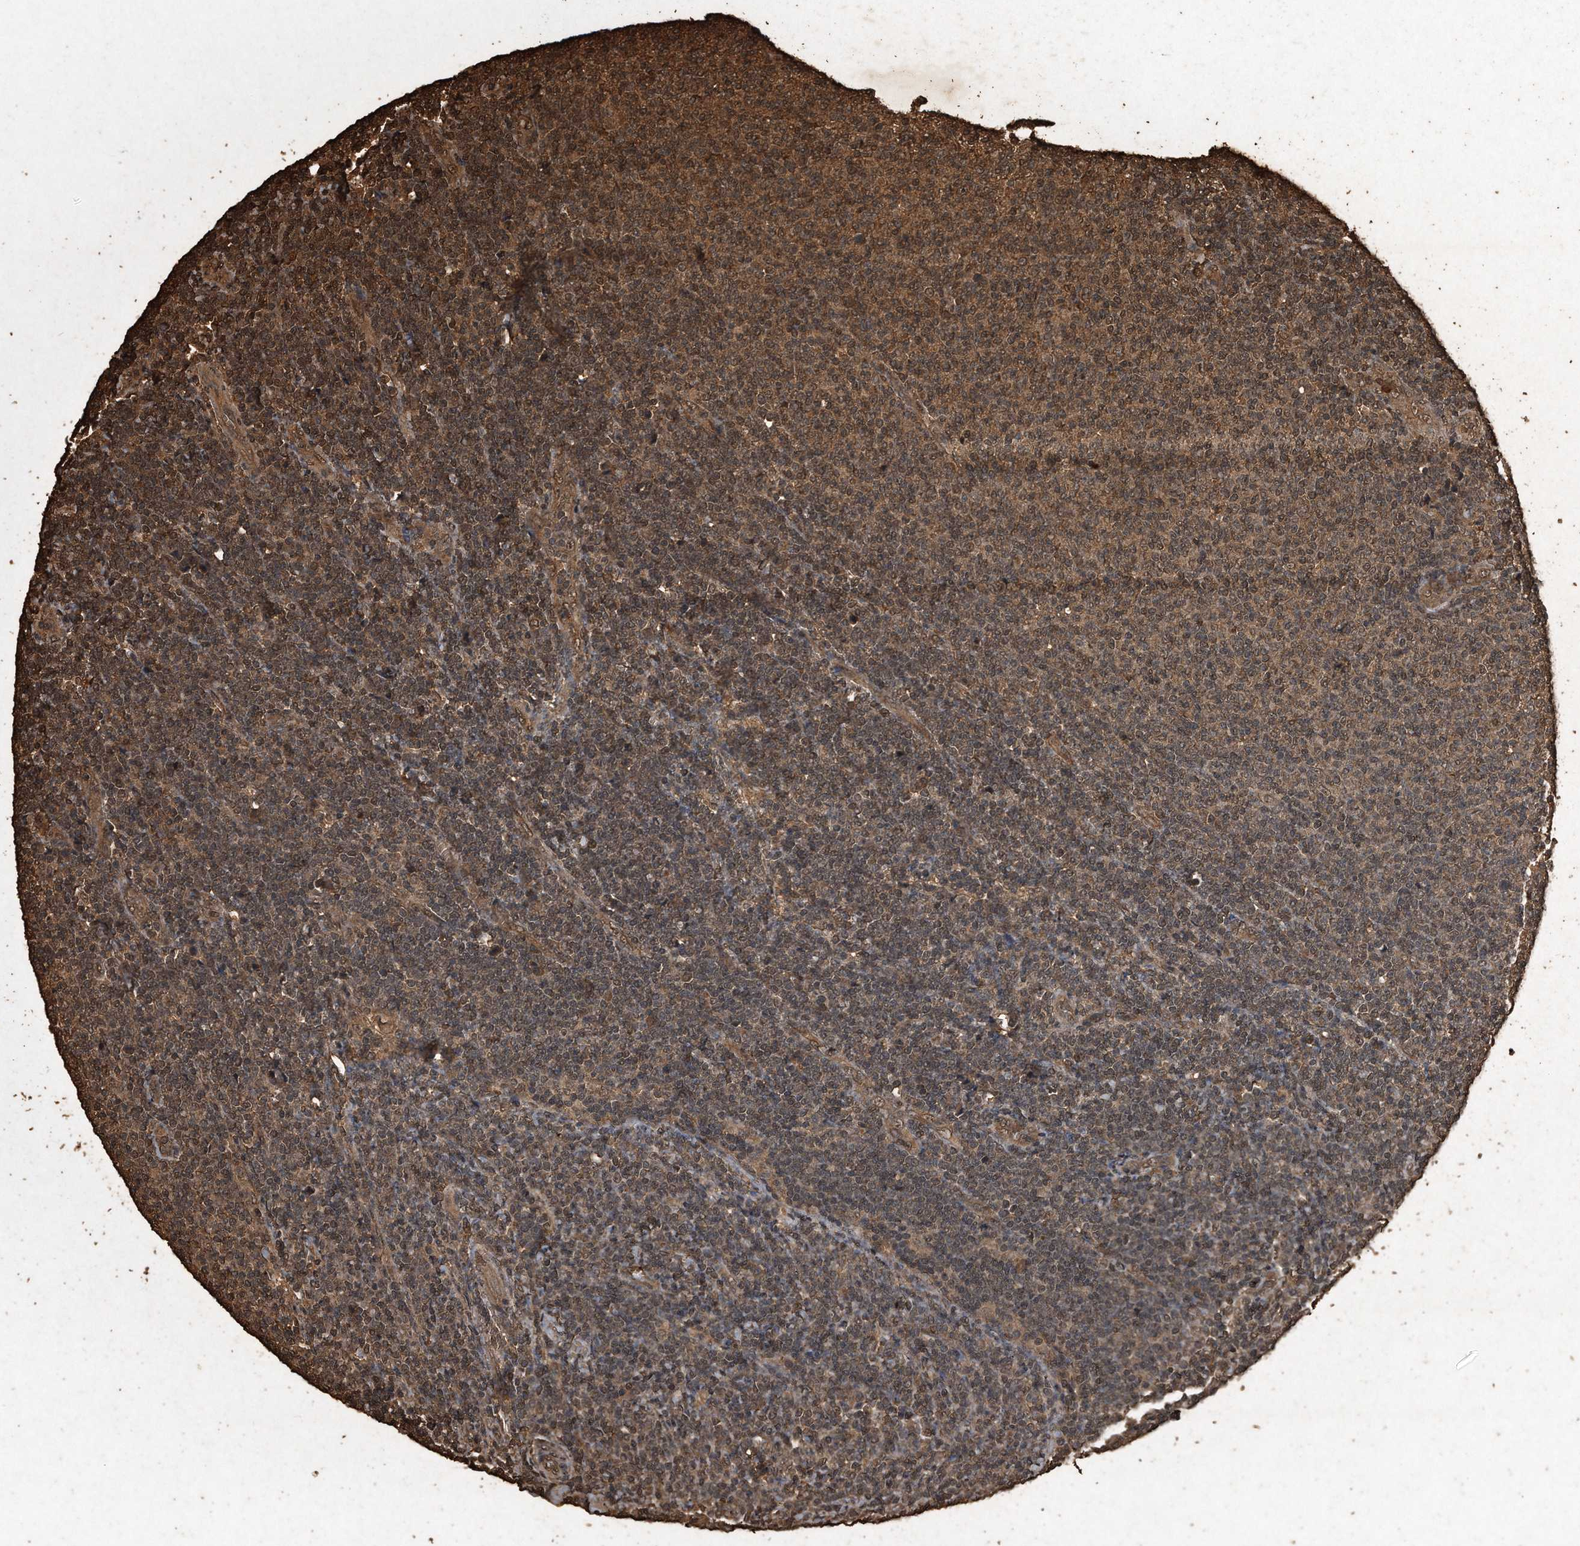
{"staining": {"intensity": "moderate", "quantity": "25%-75%", "location": "cytoplasmic/membranous,nuclear"}, "tissue": "lymphoma", "cell_type": "Tumor cells", "image_type": "cancer", "snomed": [{"axis": "morphology", "description": "Malignant lymphoma, non-Hodgkin's type, Low grade"}, {"axis": "topography", "description": "Lymph node"}], "caption": "Human lymphoma stained with a protein marker reveals moderate staining in tumor cells.", "gene": "CFLAR", "patient": {"sex": "male", "age": 66}}